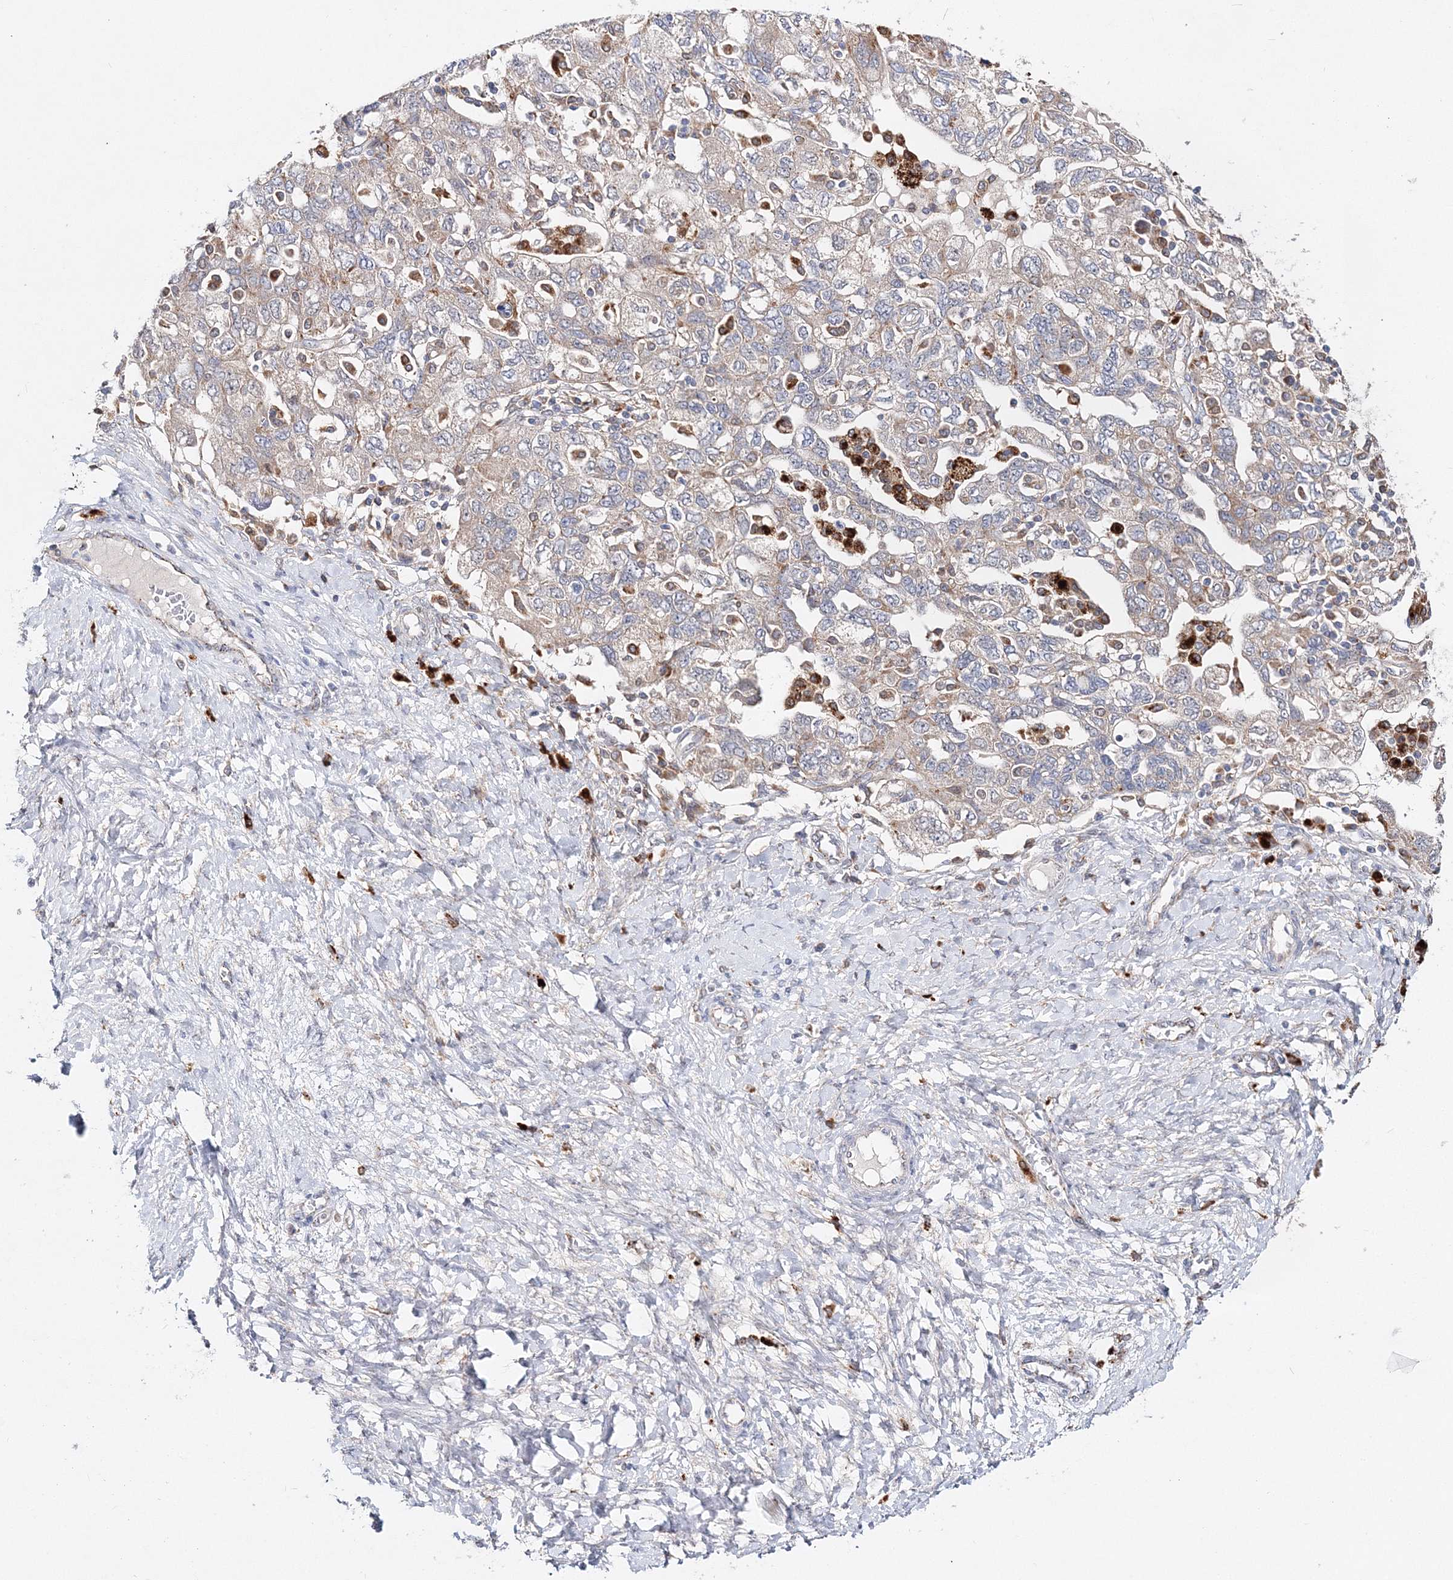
{"staining": {"intensity": "weak", "quantity": "25%-75%", "location": "cytoplasmic/membranous"}, "tissue": "ovarian cancer", "cell_type": "Tumor cells", "image_type": "cancer", "snomed": [{"axis": "morphology", "description": "Carcinoma, NOS"}, {"axis": "morphology", "description": "Cystadenocarcinoma, serous, NOS"}, {"axis": "topography", "description": "Ovary"}], "caption": "High-magnification brightfield microscopy of carcinoma (ovarian) stained with DAB (3,3'-diaminobenzidine) (brown) and counterstained with hematoxylin (blue). tumor cells exhibit weak cytoplasmic/membranous staining is appreciated in approximately25%-75% of cells.", "gene": "C3orf38", "patient": {"sex": "female", "age": 69}}